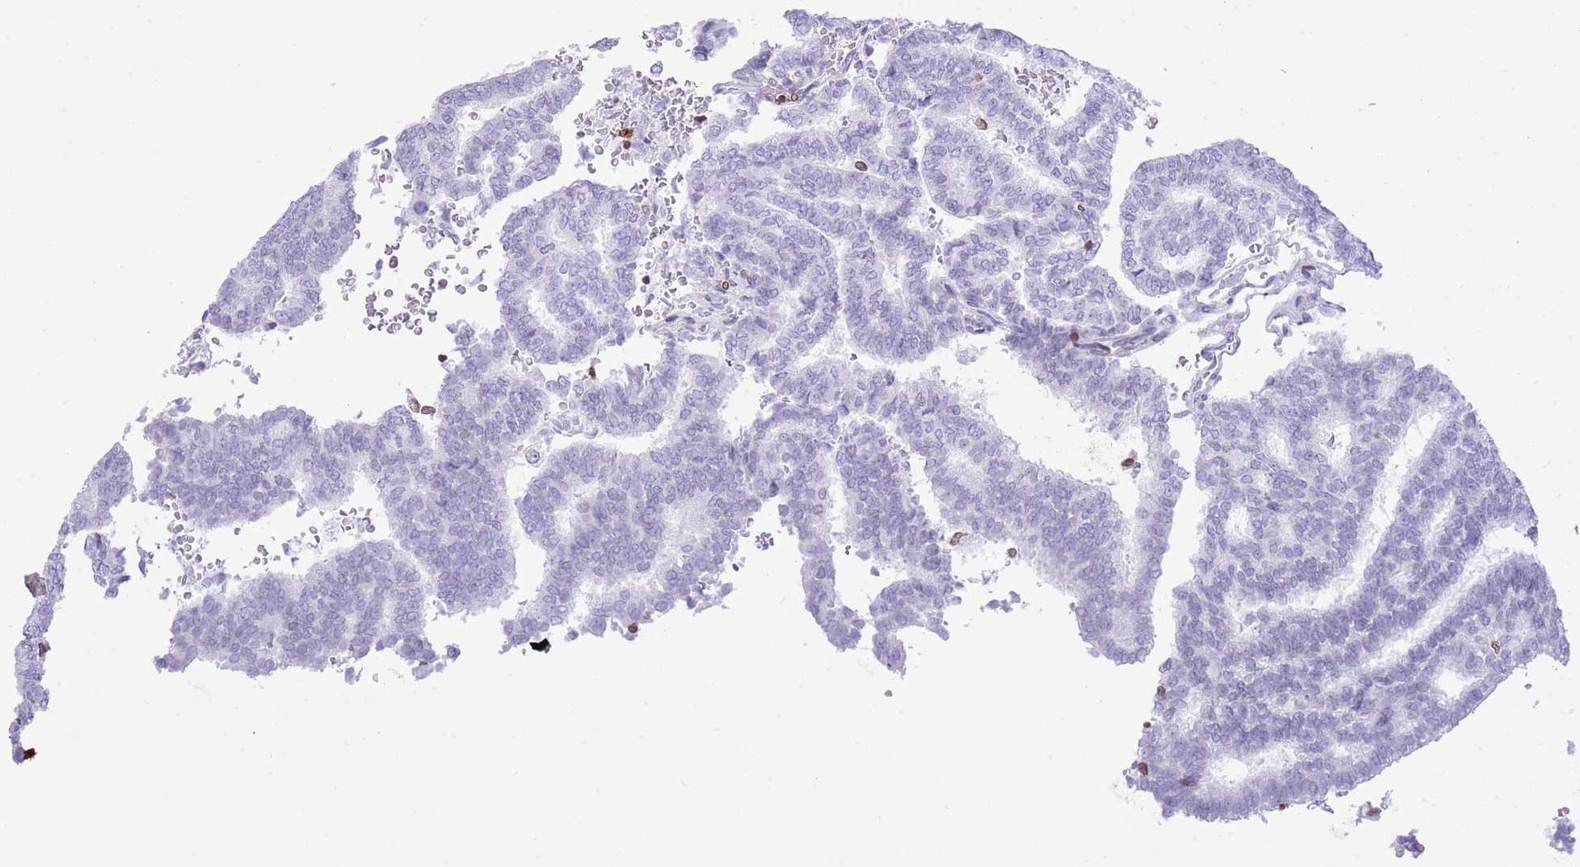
{"staining": {"intensity": "negative", "quantity": "none", "location": "none"}, "tissue": "thyroid cancer", "cell_type": "Tumor cells", "image_type": "cancer", "snomed": [{"axis": "morphology", "description": "Papillary adenocarcinoma, NOS"}, {"axis": "topography", "description": "Thyroid gland"}], "caption": "Immunohistochemistry of thyroid papillary adenocarcinoma displays no positivity in tumor cells. (Stains: DAB (3,3'-diaminobenzidine) immunohistochemistry (IHC) with hematoxylin counter stain, Microscopy: brightfield microscopy at high magnification).", "gene": "LBR", "patient": {"sex": "female", "age": 35}}